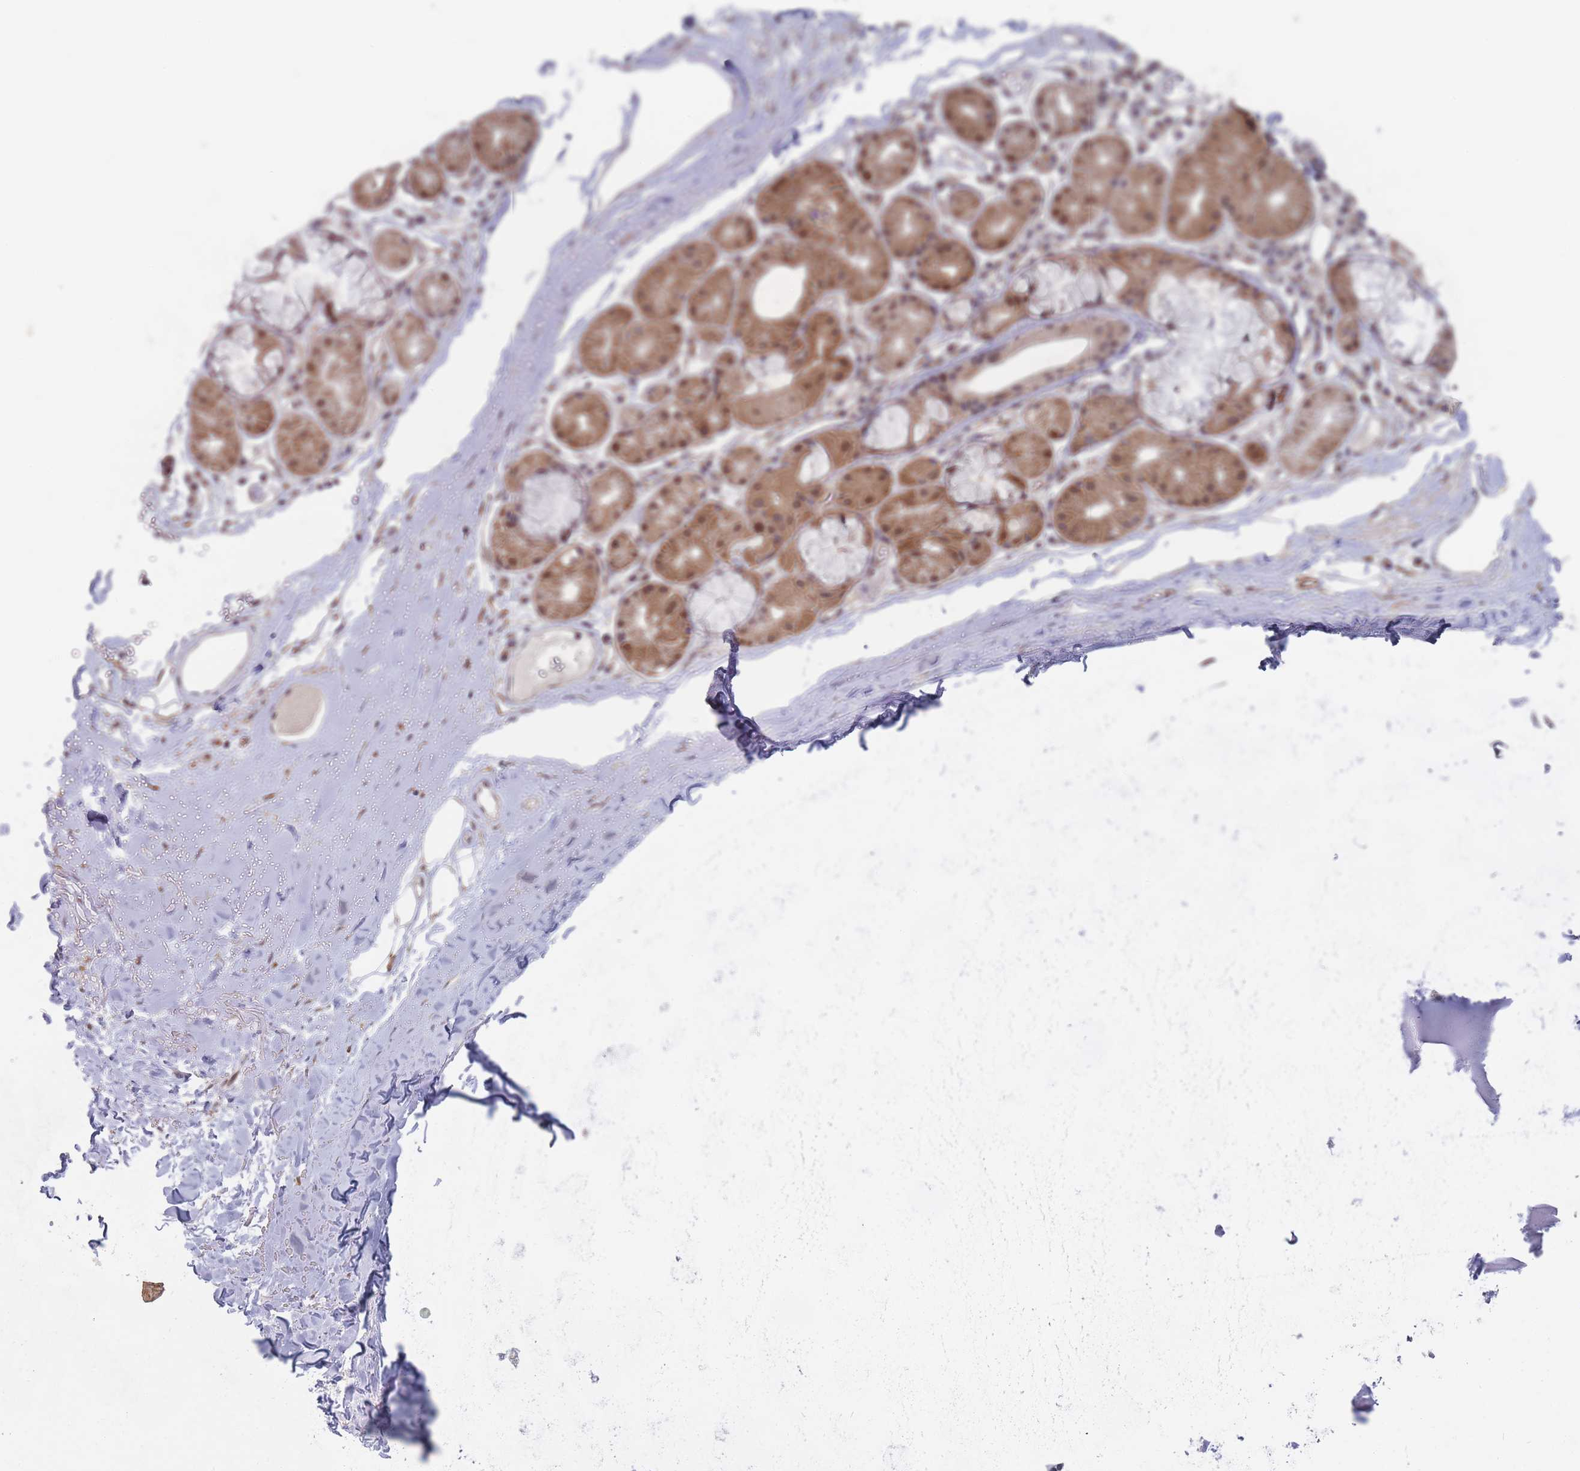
{"staining": {"intensity": "negative", "quantity": "none", "location": "none"}, "tissue": "adipose tissue", "cell_type": "Adipocytes", "image_type": "normal", "snomed": [{"axis": "morphology", "description": "Normal tissue, NOS"}, {"axis": "topography", "description": "Cartilage tissue"}], "caption": "The immunohistochemistry image has no significant staining in adipocytes of adipose tissue.", "gene": "CNTRL", "patient": {"sex": "male", "age": 80}}